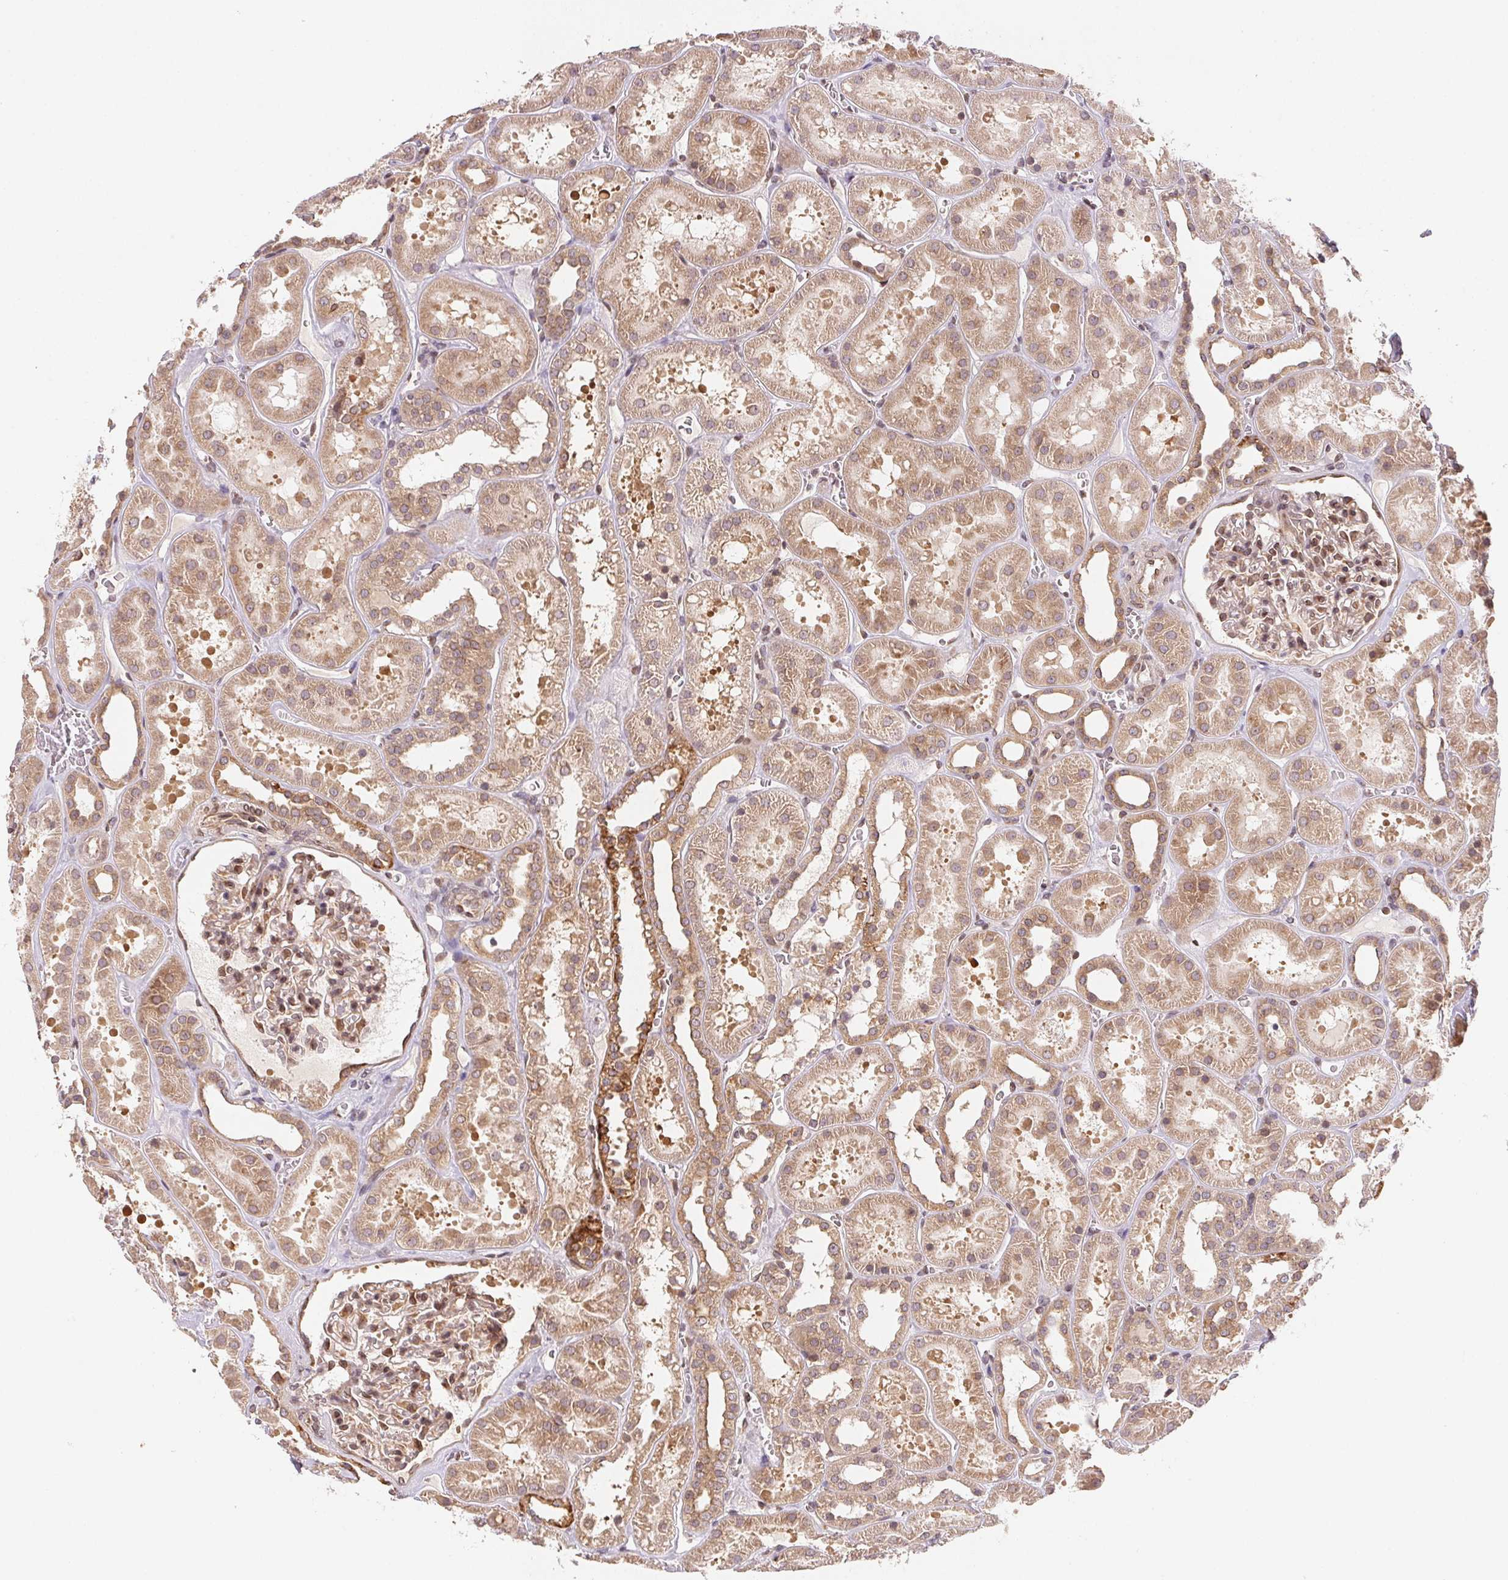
{"staining": {"intensity": "moderate", "quantity": "25%-75%", "location": "cytoplasmic/membranous"}, "tissue": "kidney", "cell_type": "Cells in glomeruli", "image_type": "normal", "snomed": [{"axis": "morphology", "description": "Normal tissue, NOS"}, {"axis": "topography", "description": "Kidney"}], "caption": "Brown immunohistochemical staining in benign human kidney reveals moderate cytoplasmic/membranous staining in about 25%-75% of cells in glomeruli.", "gene": "EI24", "patient": {"sex": "female", "age": 41}}